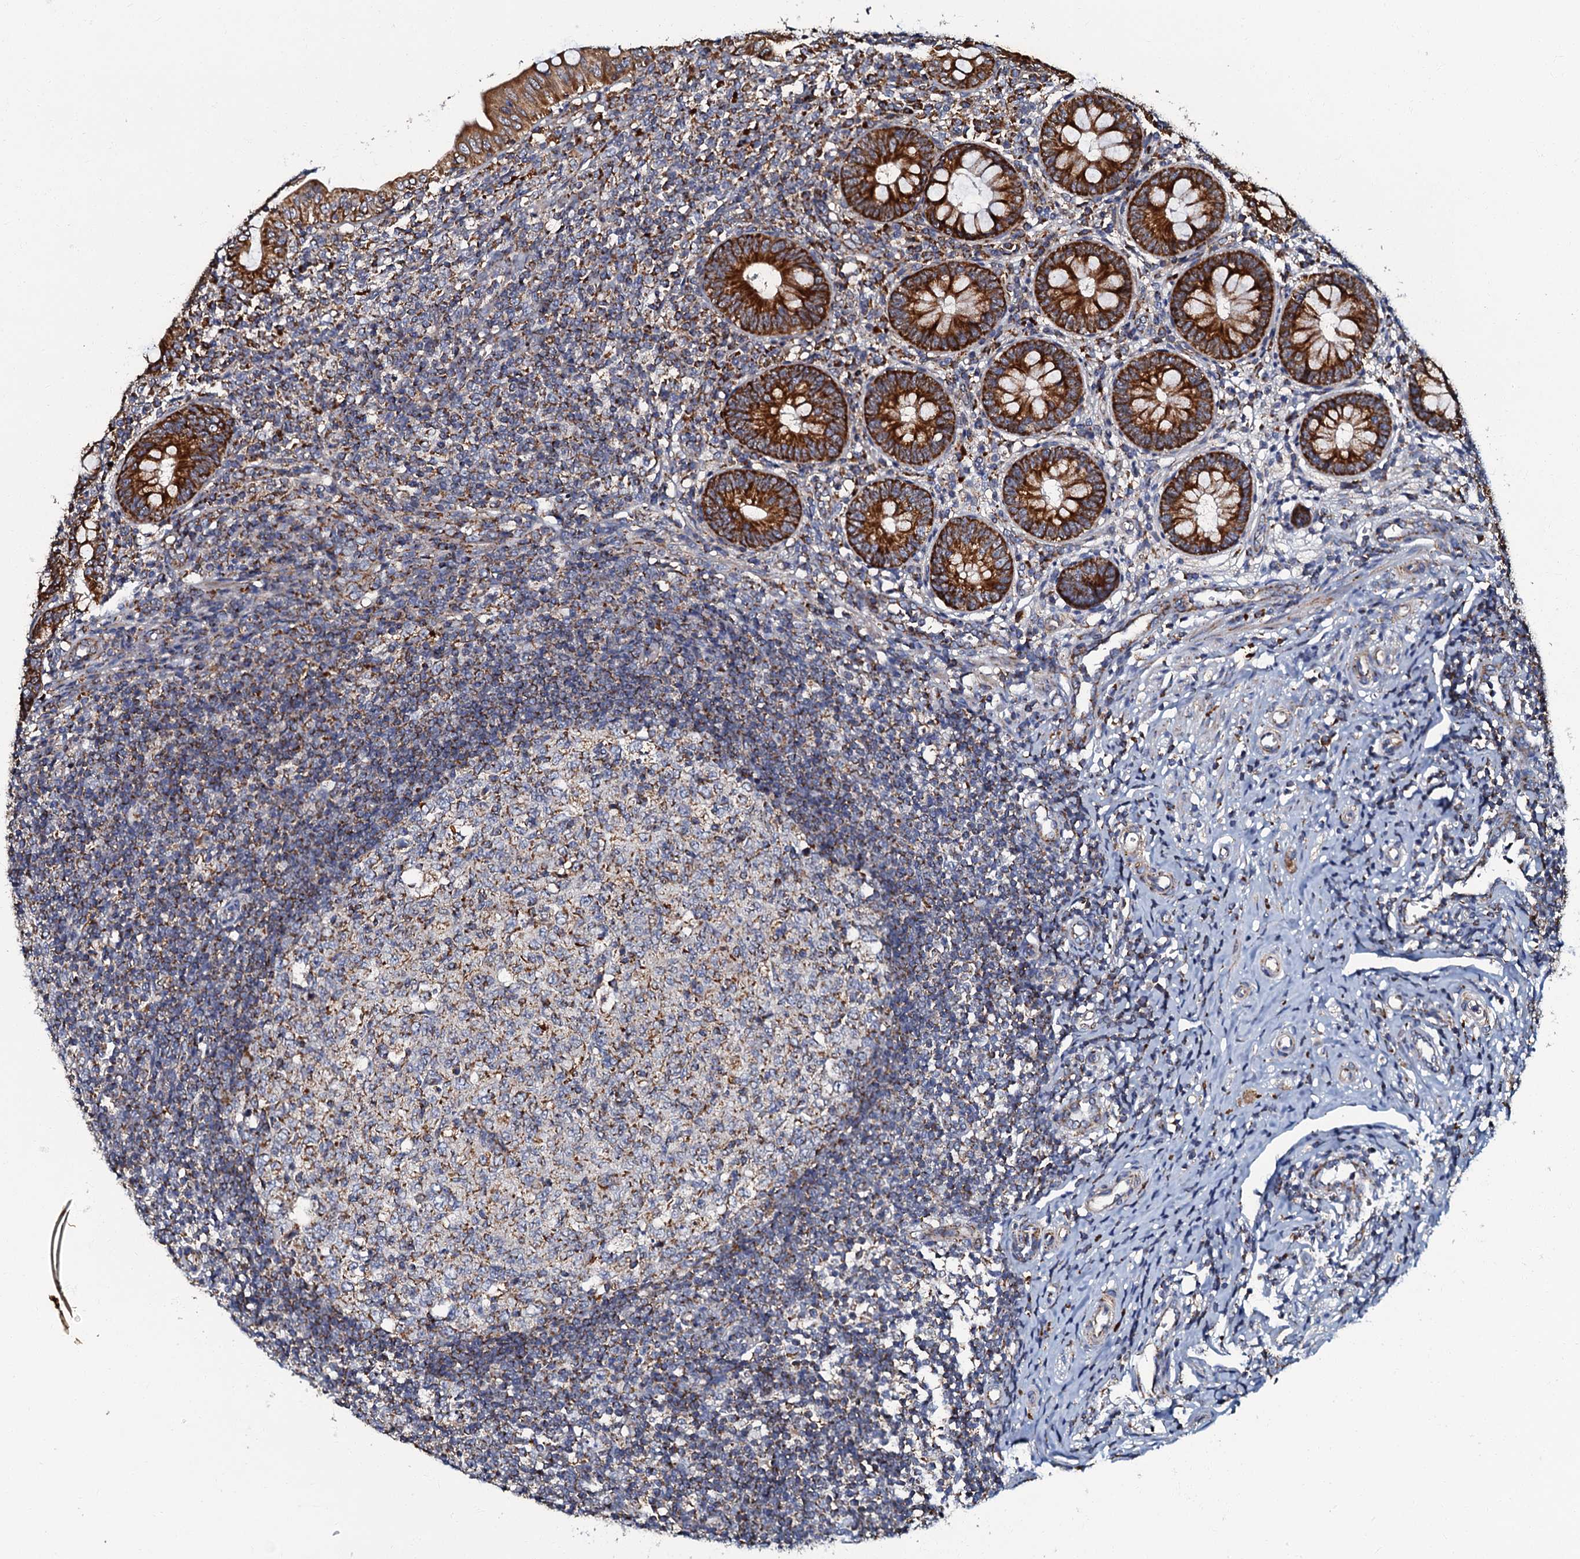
{"staining": {"intensity": "strong", "quantity": ">75%", "location": "cytoplasmic/membranous"}, "tissue": "appendix", "cell_type": "Glandular cells", "image_type": "normal", "snomed": [{"axis": "morphology", "description": "Normal tissue, NOS"}, {"axis": "topography", "description": "Appendix"}], "caption": "High-power microscopy captured an IHC histopathology image of normal appendix, revealing strong cytoplasmic/membranous staining in approximately >75% of glandular cells. The protein of interest is stained brown, and the nuclei are stained in blue (DAB (3,3'-diaminobenzidine) IHC with brightfield microscopy, high magnification).", "gene": "NDUFA12", "patient": {"sex": "male", "age": 14}}